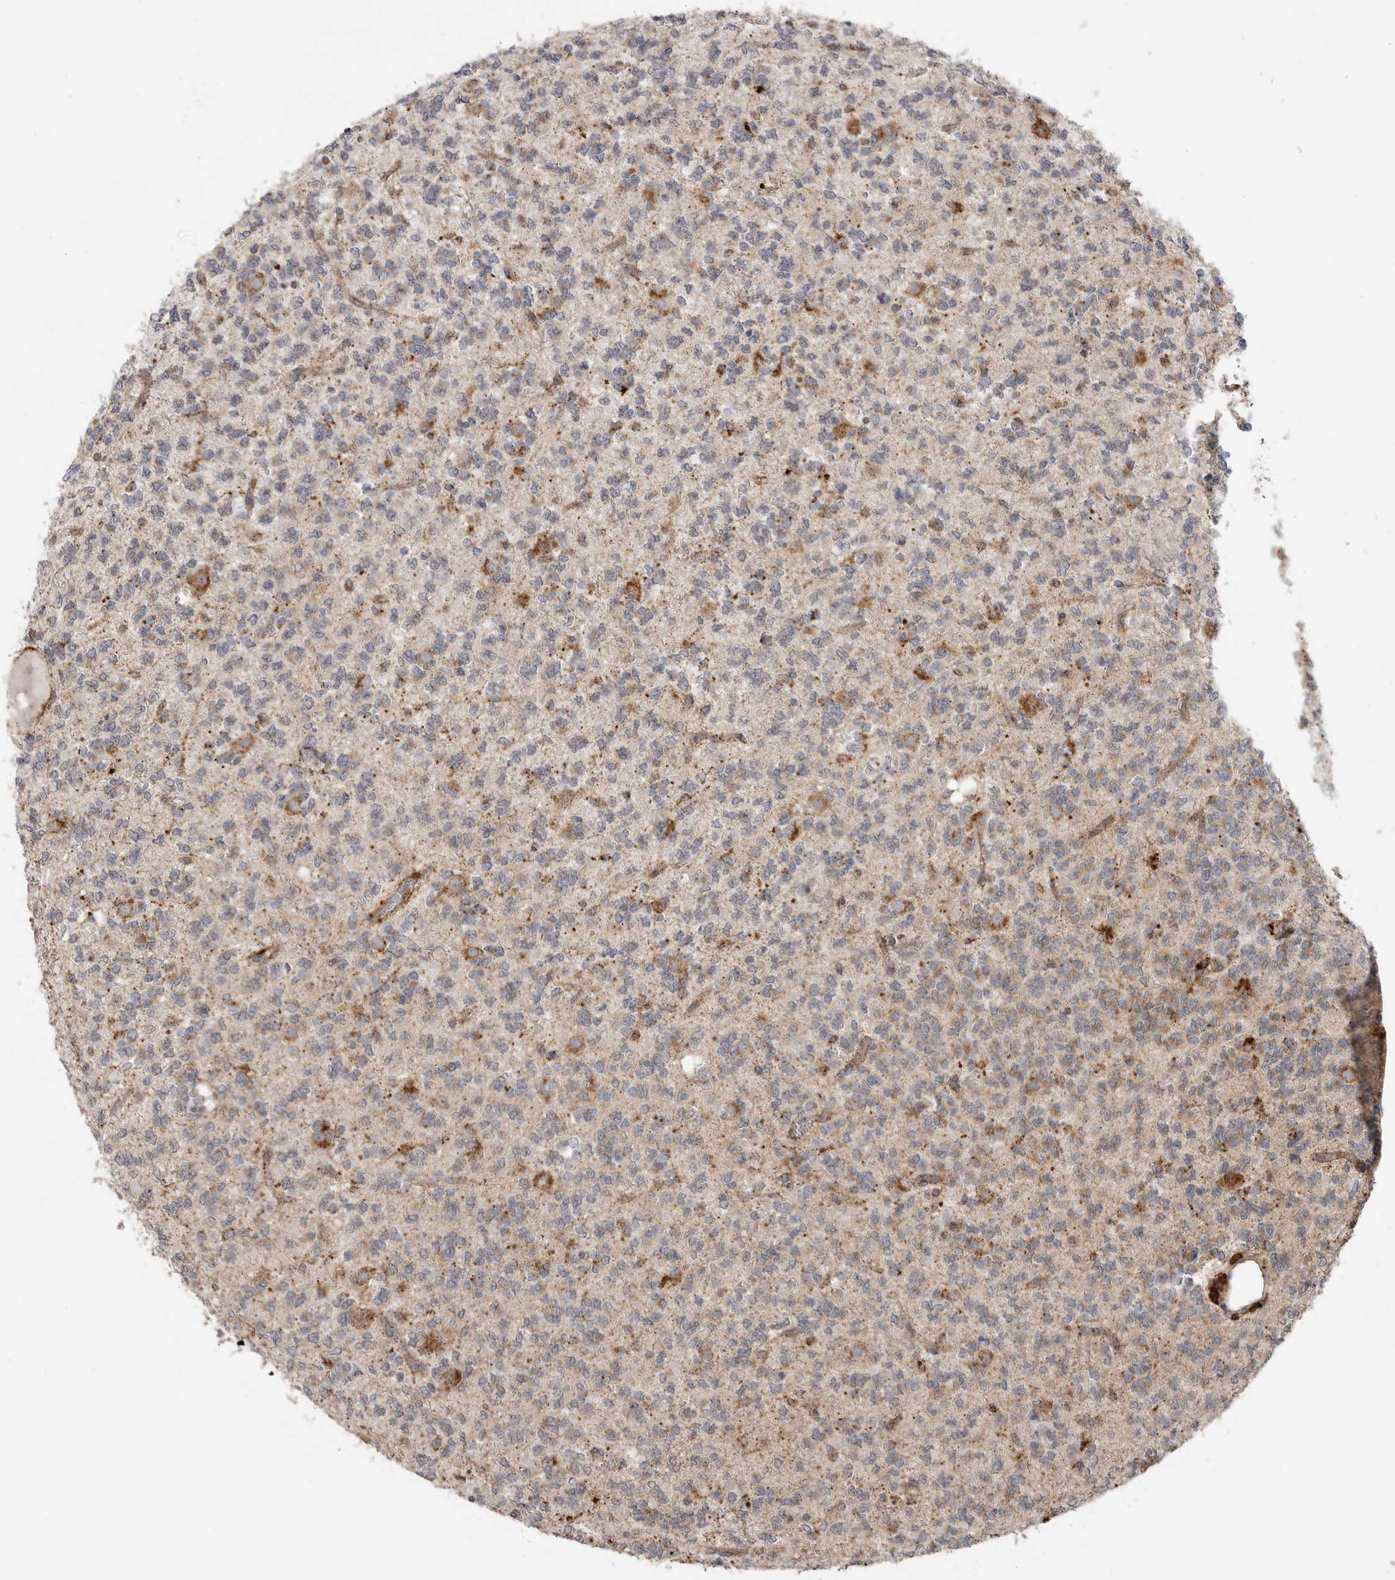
{"staining": {"intensity": "moderate", "quantity": "25%-75%", "location": "cytoplasmic/membranous"}, "tissue": "glioma", "cell_type": "Tumor cells", "image_type": "cancer", "snomed": [{"axis": "morphology", "description": "Glioma, malignant, Low grade"}, {"axis": "topography", "description": "Brain"}], "caption": "A high-resolution image shows immunohistochemistry staining of glioma, which reveals moderate cytoplasmic/membranous expression in approximately 25%-75% of tumor cells.", "gene": "GALNS", "patient": {"sex": "male", "age": 38}}